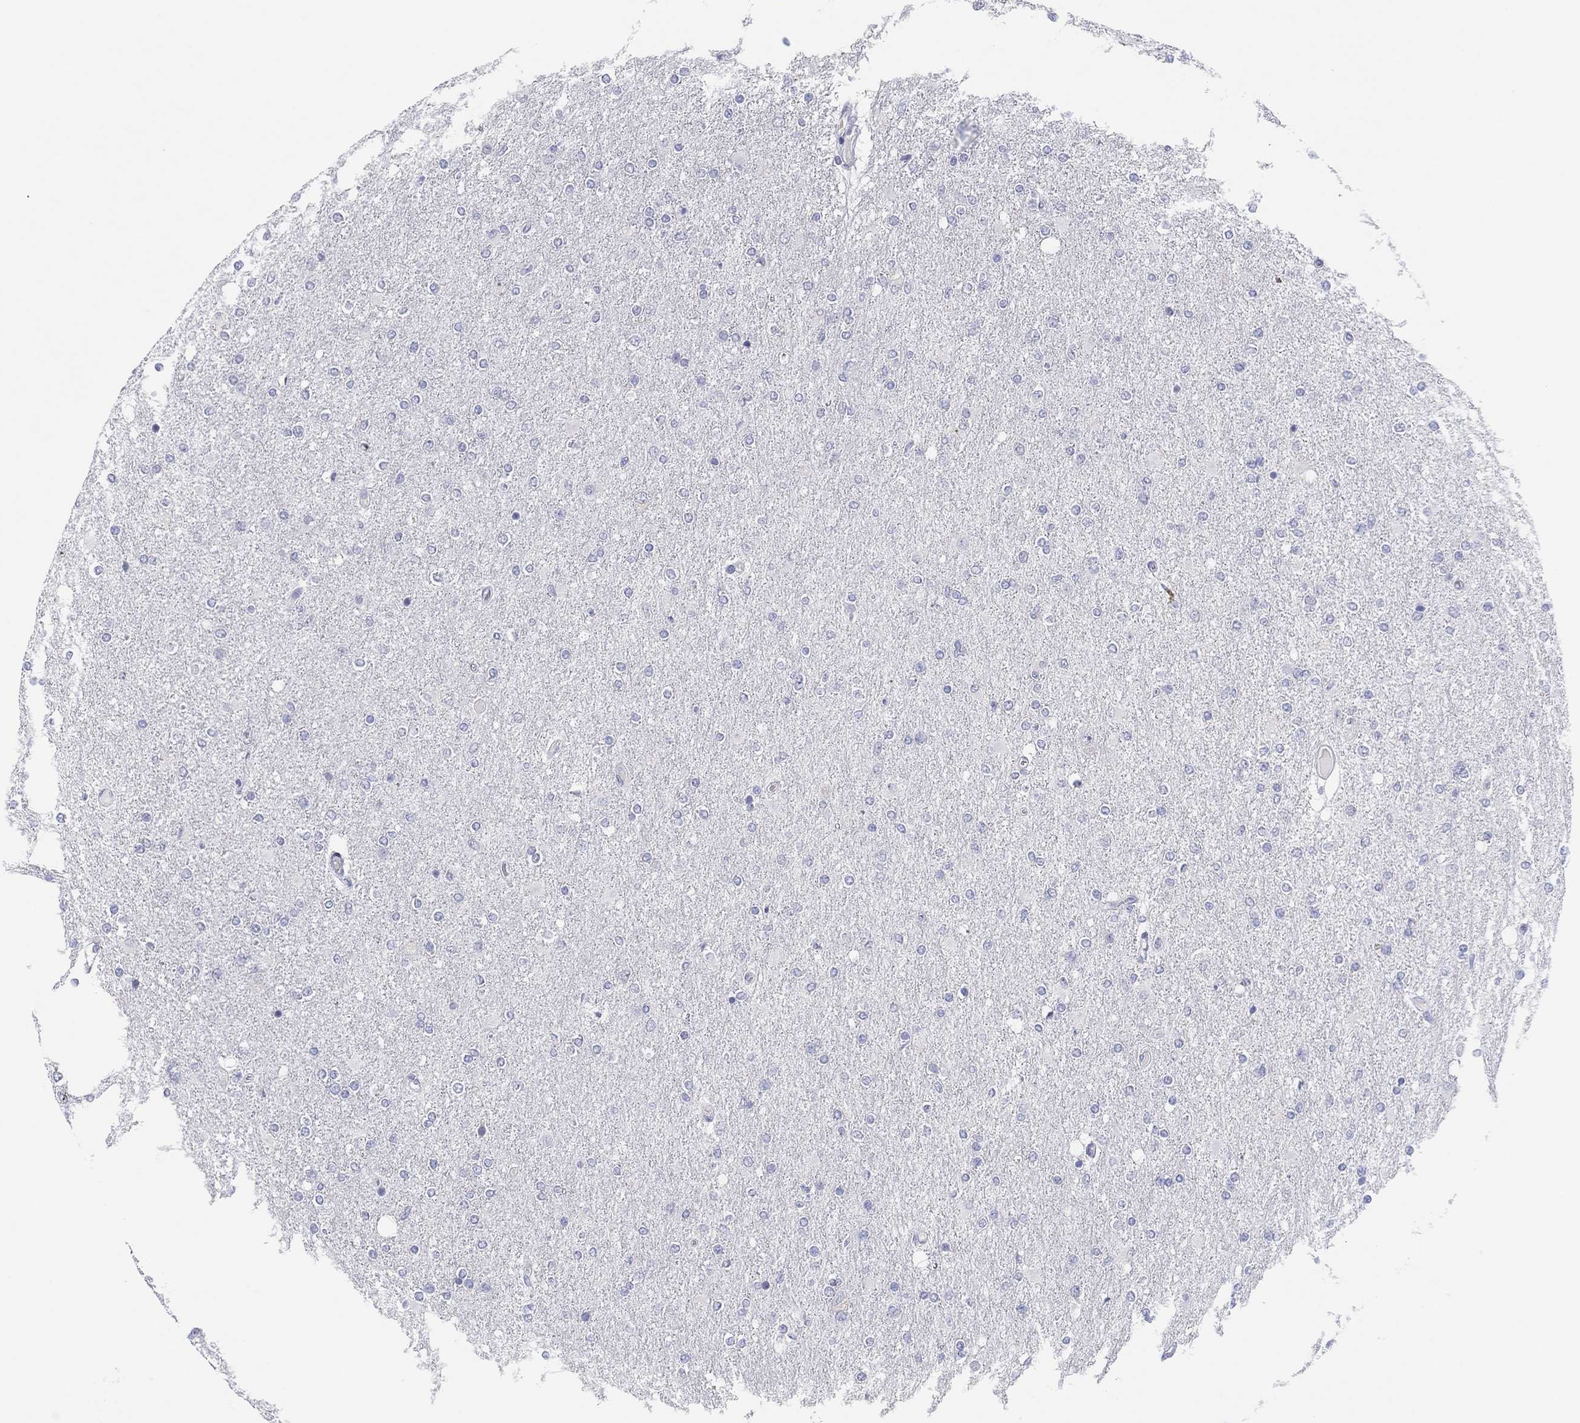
{"staining": {"intensity": "negative", "quantity": "none", "location": "none"}, "tissue": "glioma", "cell_type": "Tumor cells", "image_type": "cancer", "snomed": [{"axis": "morphology", "description": "Glioma, malignant, High grade"}, {"axis": "topography", "description": "Cerebral cortex"}], "caption": "An immunohistochemistry photomicrograph of glioma is shown. There is no staining in tumor cells of glioma.", "gene": "HEATR4", "patient": {"sex": "male", "age": 70}}